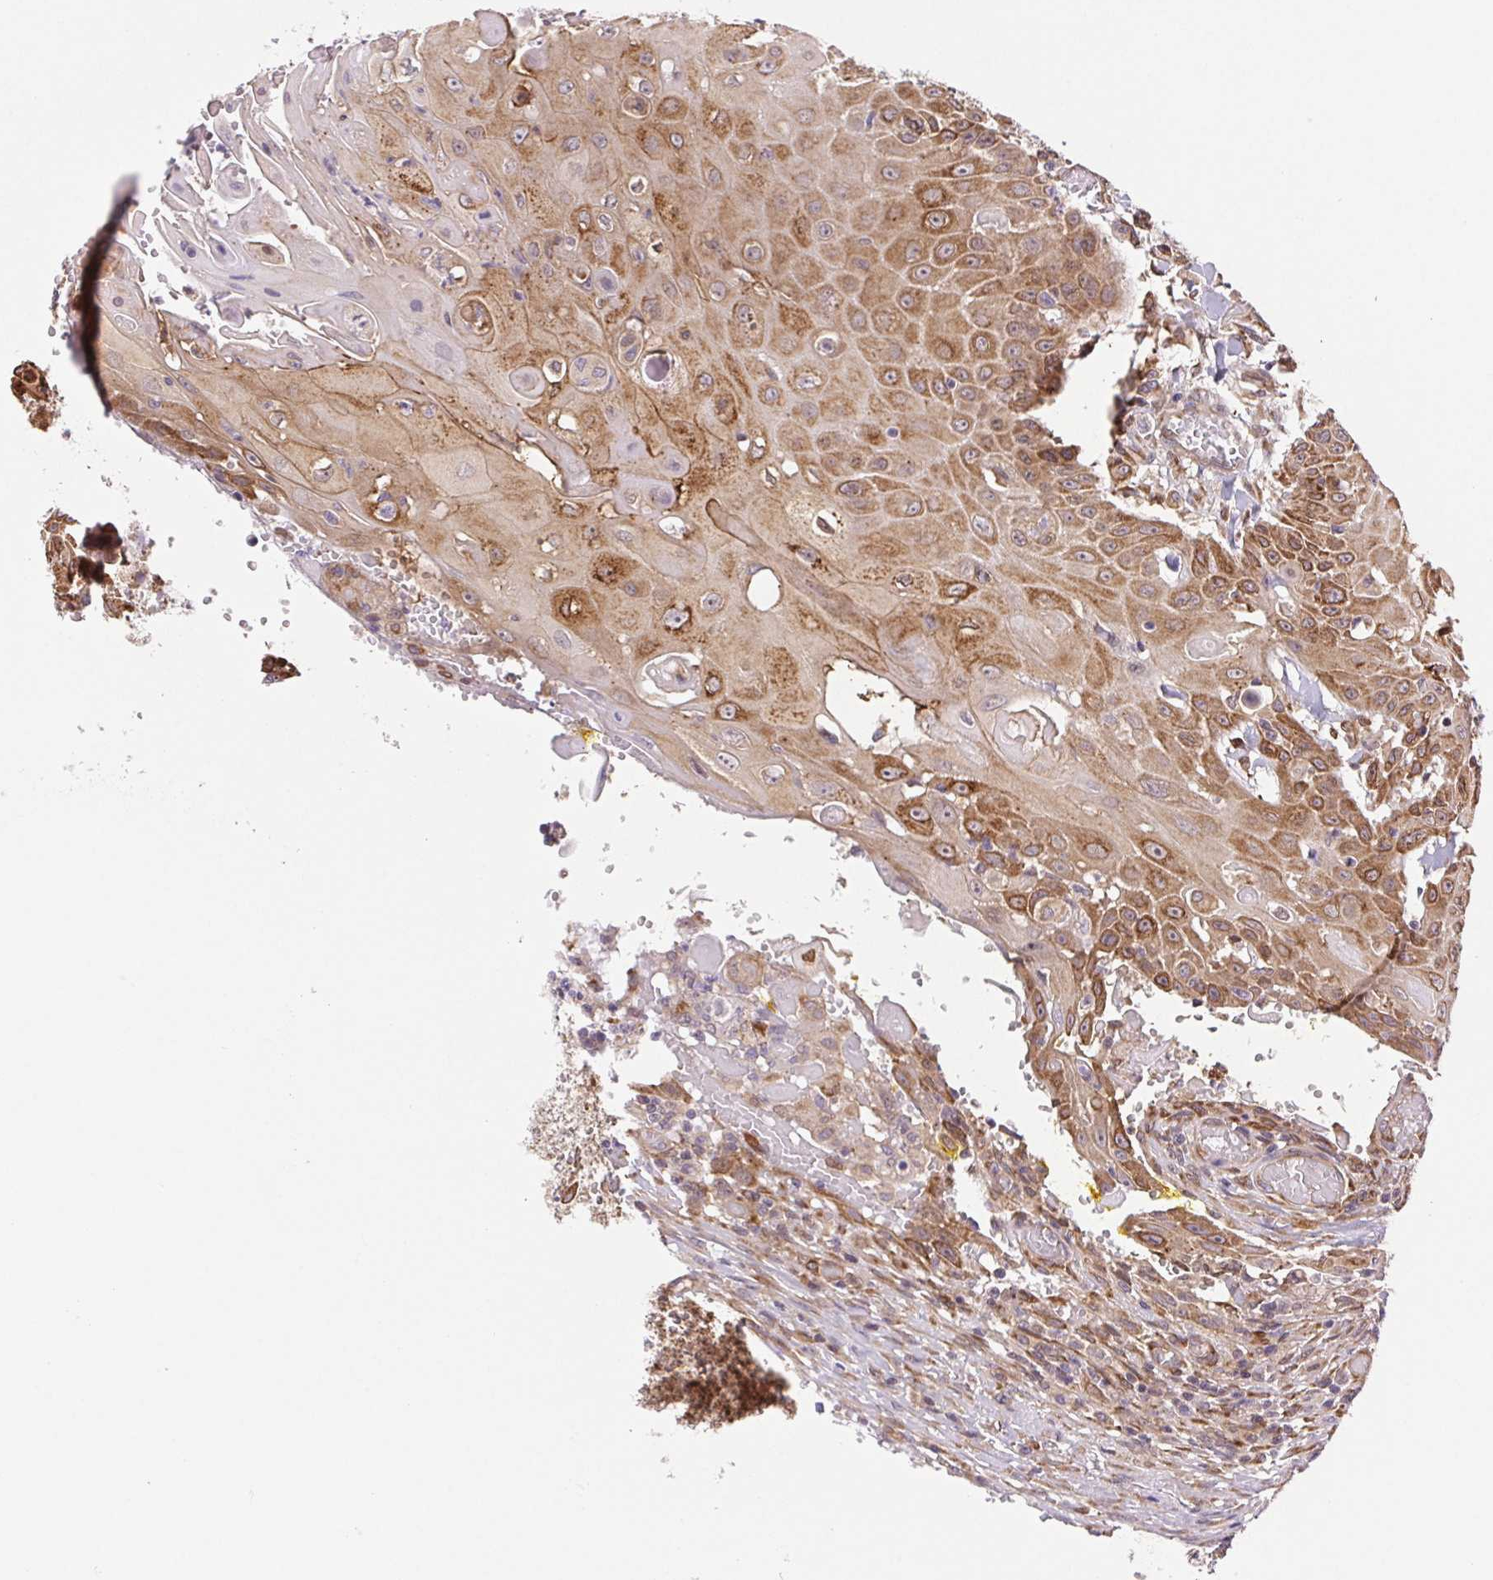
{"staining": {"intensity": "moderate", "quantity": ">75%", "location": "cytoplasmic/membranous"}, "tissue": "head and neck cancer", "cell_type": "Tumor cells", "image_type": "cancer", "snomed": [{"axis": "morphology", "description": "Normal tissue, NOS"}, {"axis": "morphology", "description": "Squamous cell carcinoma, NOS"}, {"axis": "topography", "description": "Oral tissue"}, {"axis": "topography", "description": "Head-Neck"}], "caption": "A brown stain shows moderate cytoplasmic/membranous positivity of a protein in human head and neck cancer (squamous cell carcinoma) tumor cells. (Brightfield microscopy of DAB IHC at high magnification).", "gene": "LYPD5", "patient": {"sex": "female", "age": 55}}